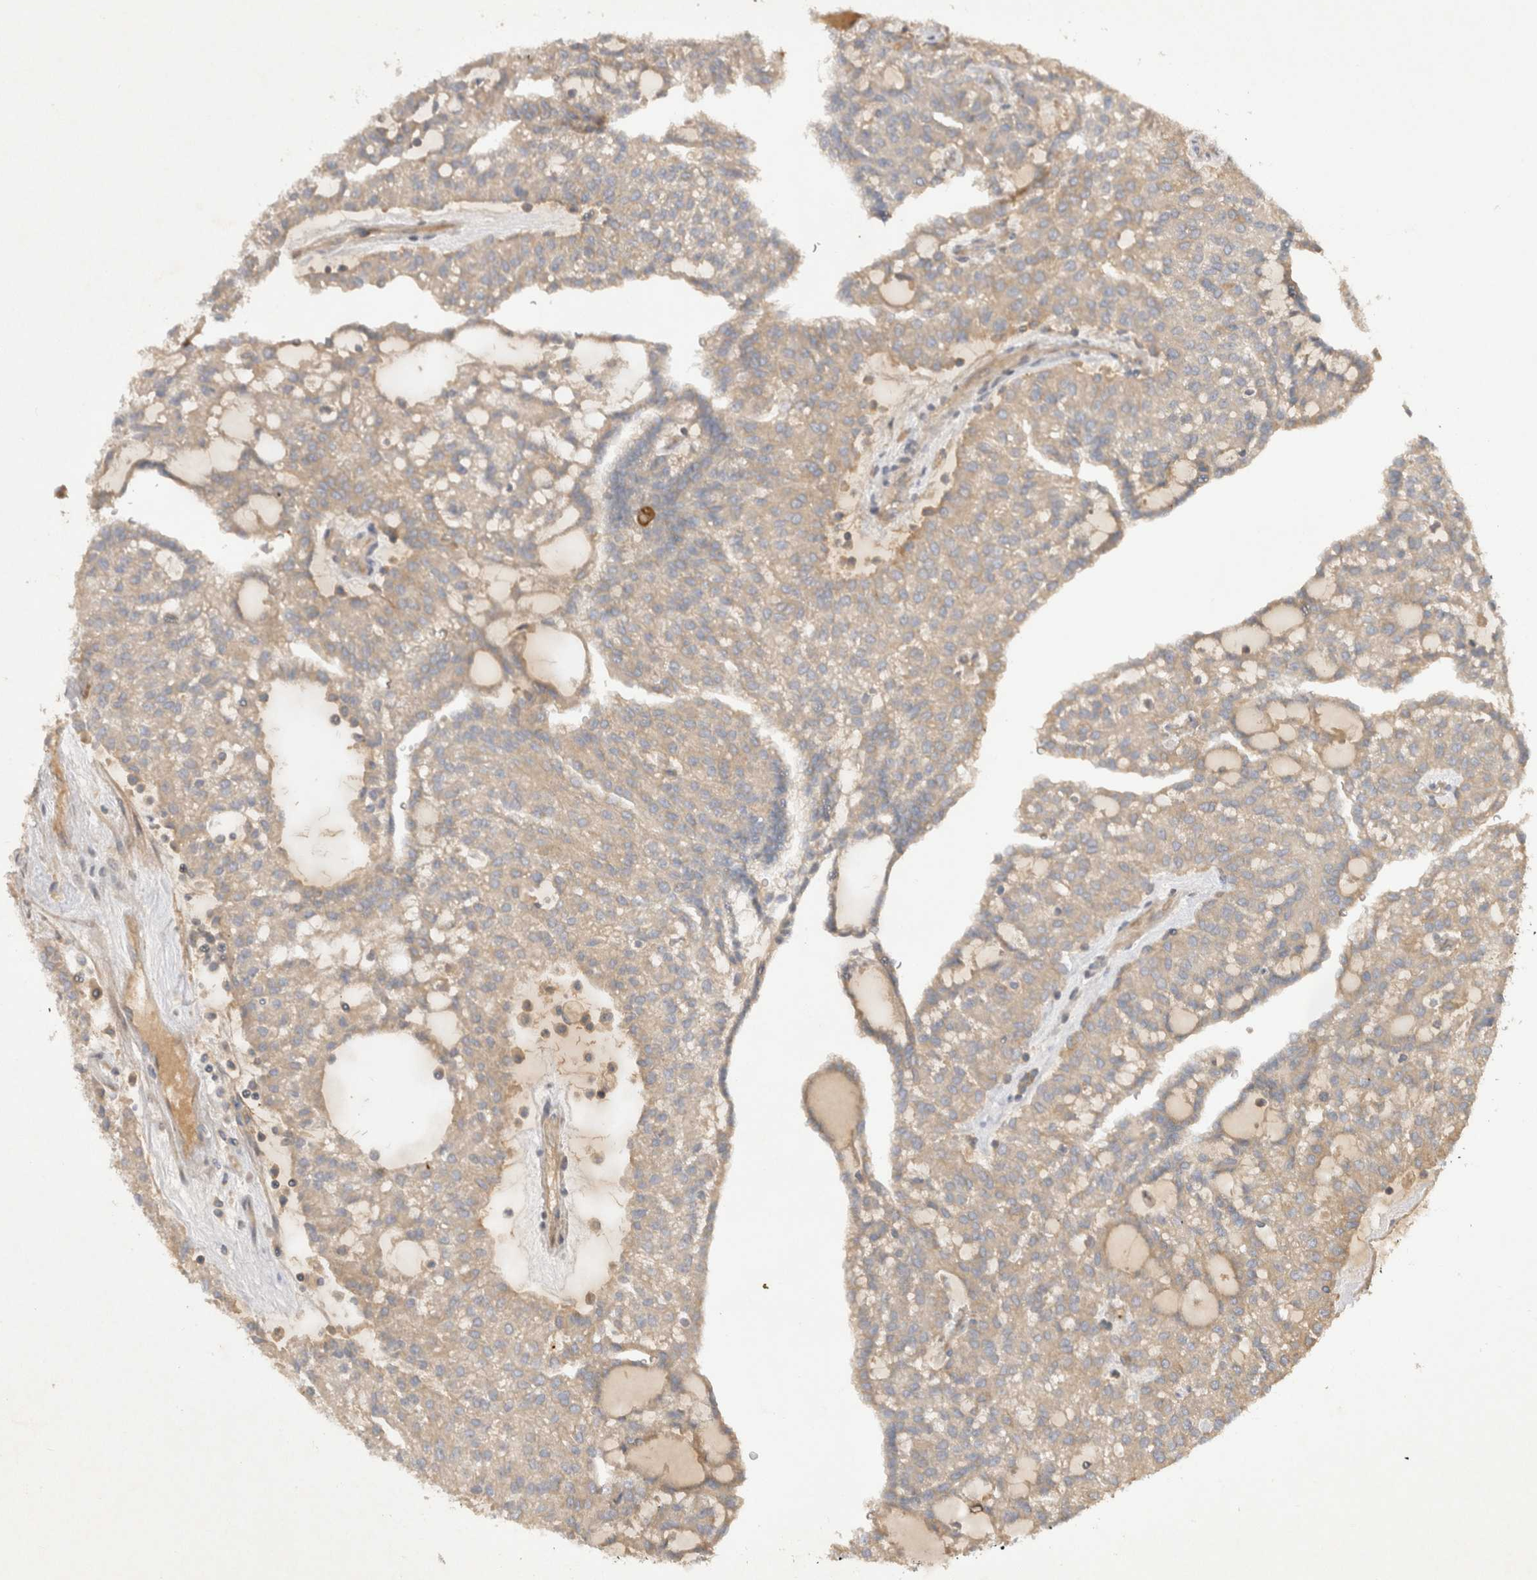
{"staining": {"intensity": "weak", "quantity": ">75%", "location": "cytoplasmic/membranous"}, "tissue": "renal cancer", "cell_type": "Tumor cells", "image_type": "cancer", "snomed": [{"axis": "morphology", "description": "Adenocarcinoma, NOS"}, {"axis": "topography", "description": "Kidney"}], "caption": "Brown immunohistochemical staining in human renal cancer (adenocarcinoma) displays weak cytoplasmic/membranous expression in approximately >75% of tumor cells.", "gene": "PPP1R42", "patient": {"sex": "male", "age": 63}}